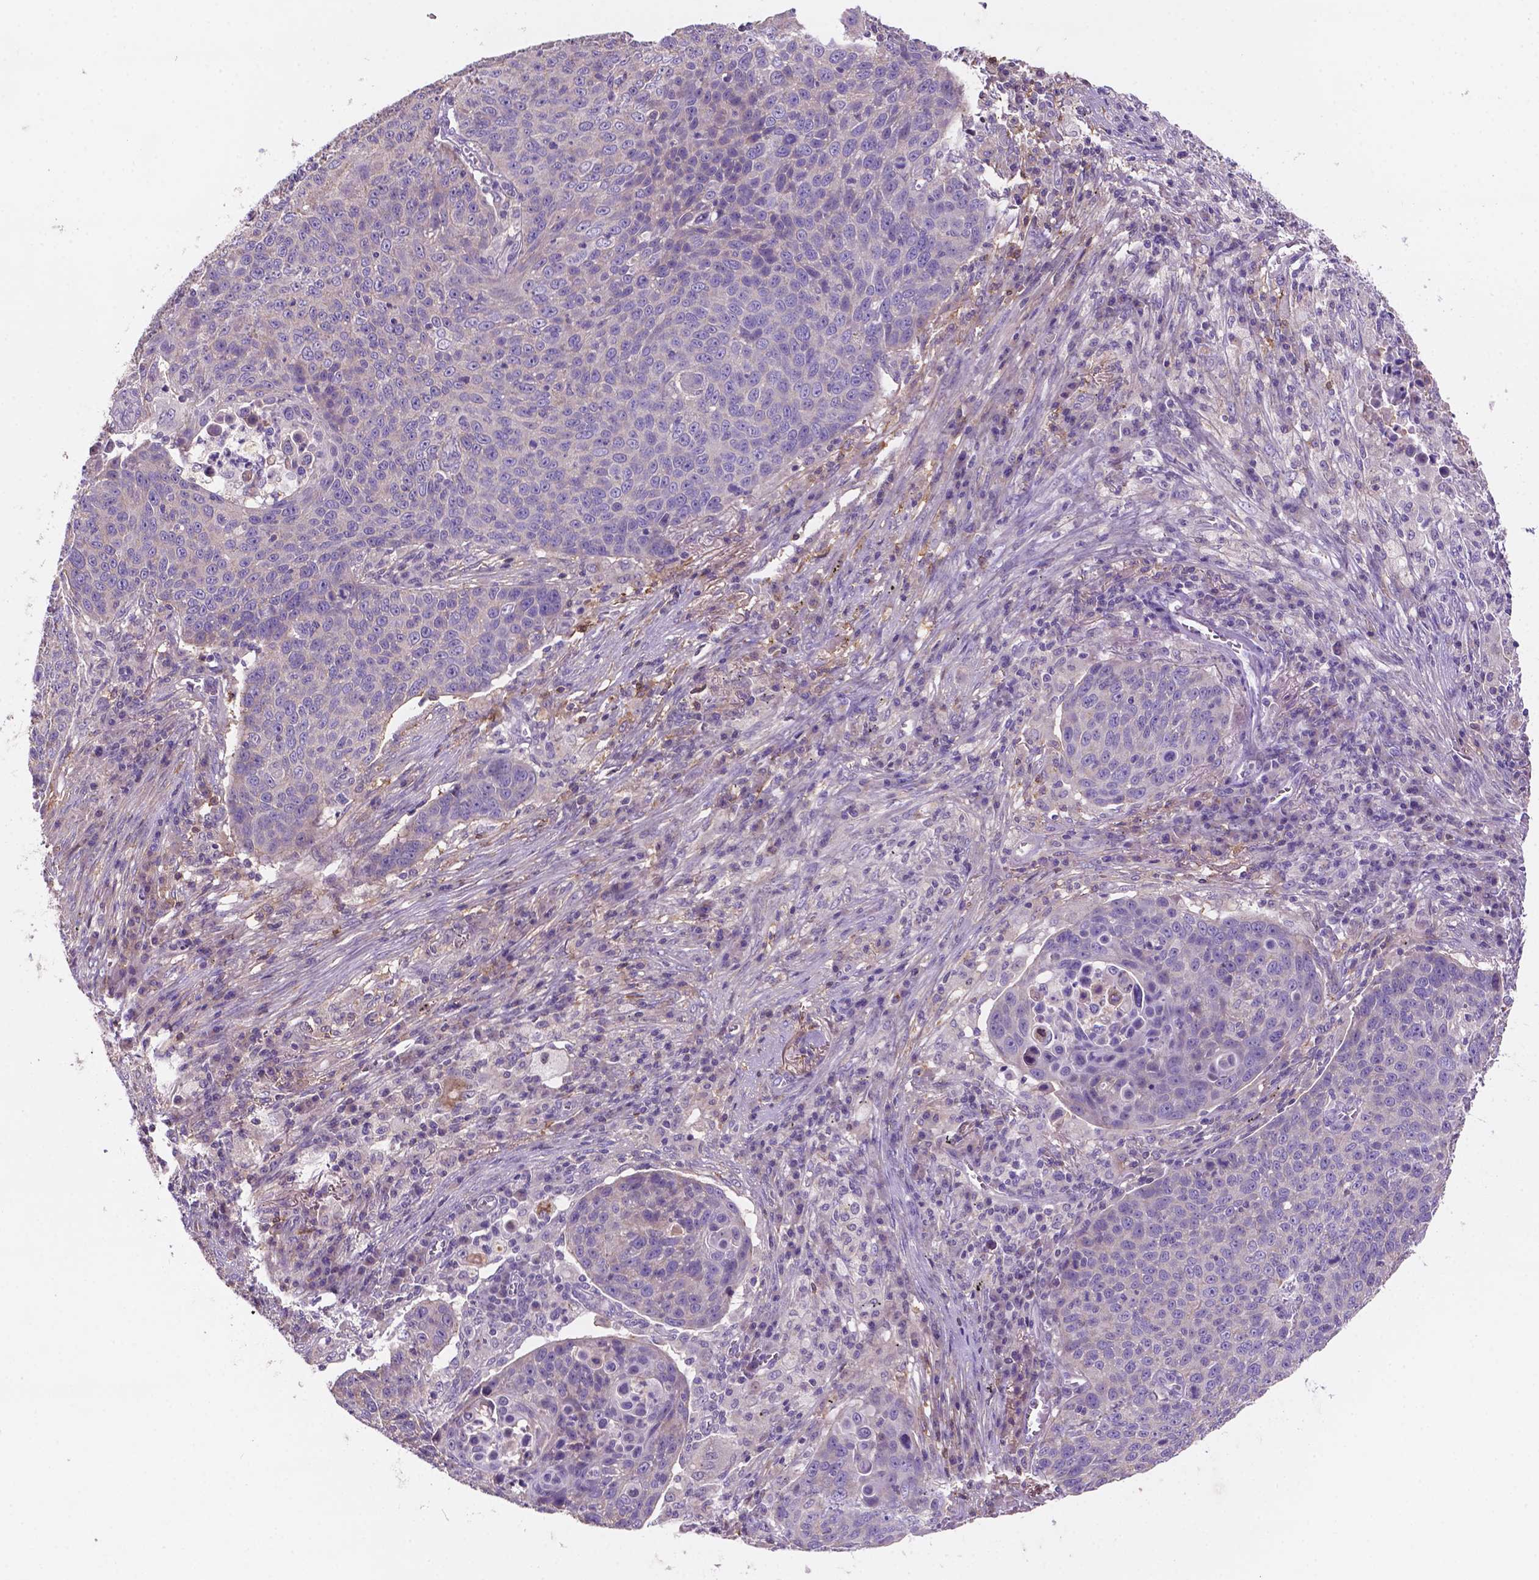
{"staining": {"intensity": "negative", "quantity": "none", "location": "none"}, "tissue": "lung cancer", "cell_type": "Tumor cells", "image_type": "cancer", "snomed": [{"axis": "morphology", "description": "Squamous cell carcinoma, NOS"}, {"axis": "topography", "description": "Lung"}], "caption": "A high-resolution image shows IHC staining of lung cancer (squamous cell carcinoma), which exhibits no significant positivity in tumor cells. (Stains: DAB (3,3'-diaminobenzidine) immunohistochemistry with hematoxylin counter stain, Microscopy: brightfield microscopy at high magnification).", "gene": "MKRN2OS", "patient": {"sex": "male", "age": 78}}